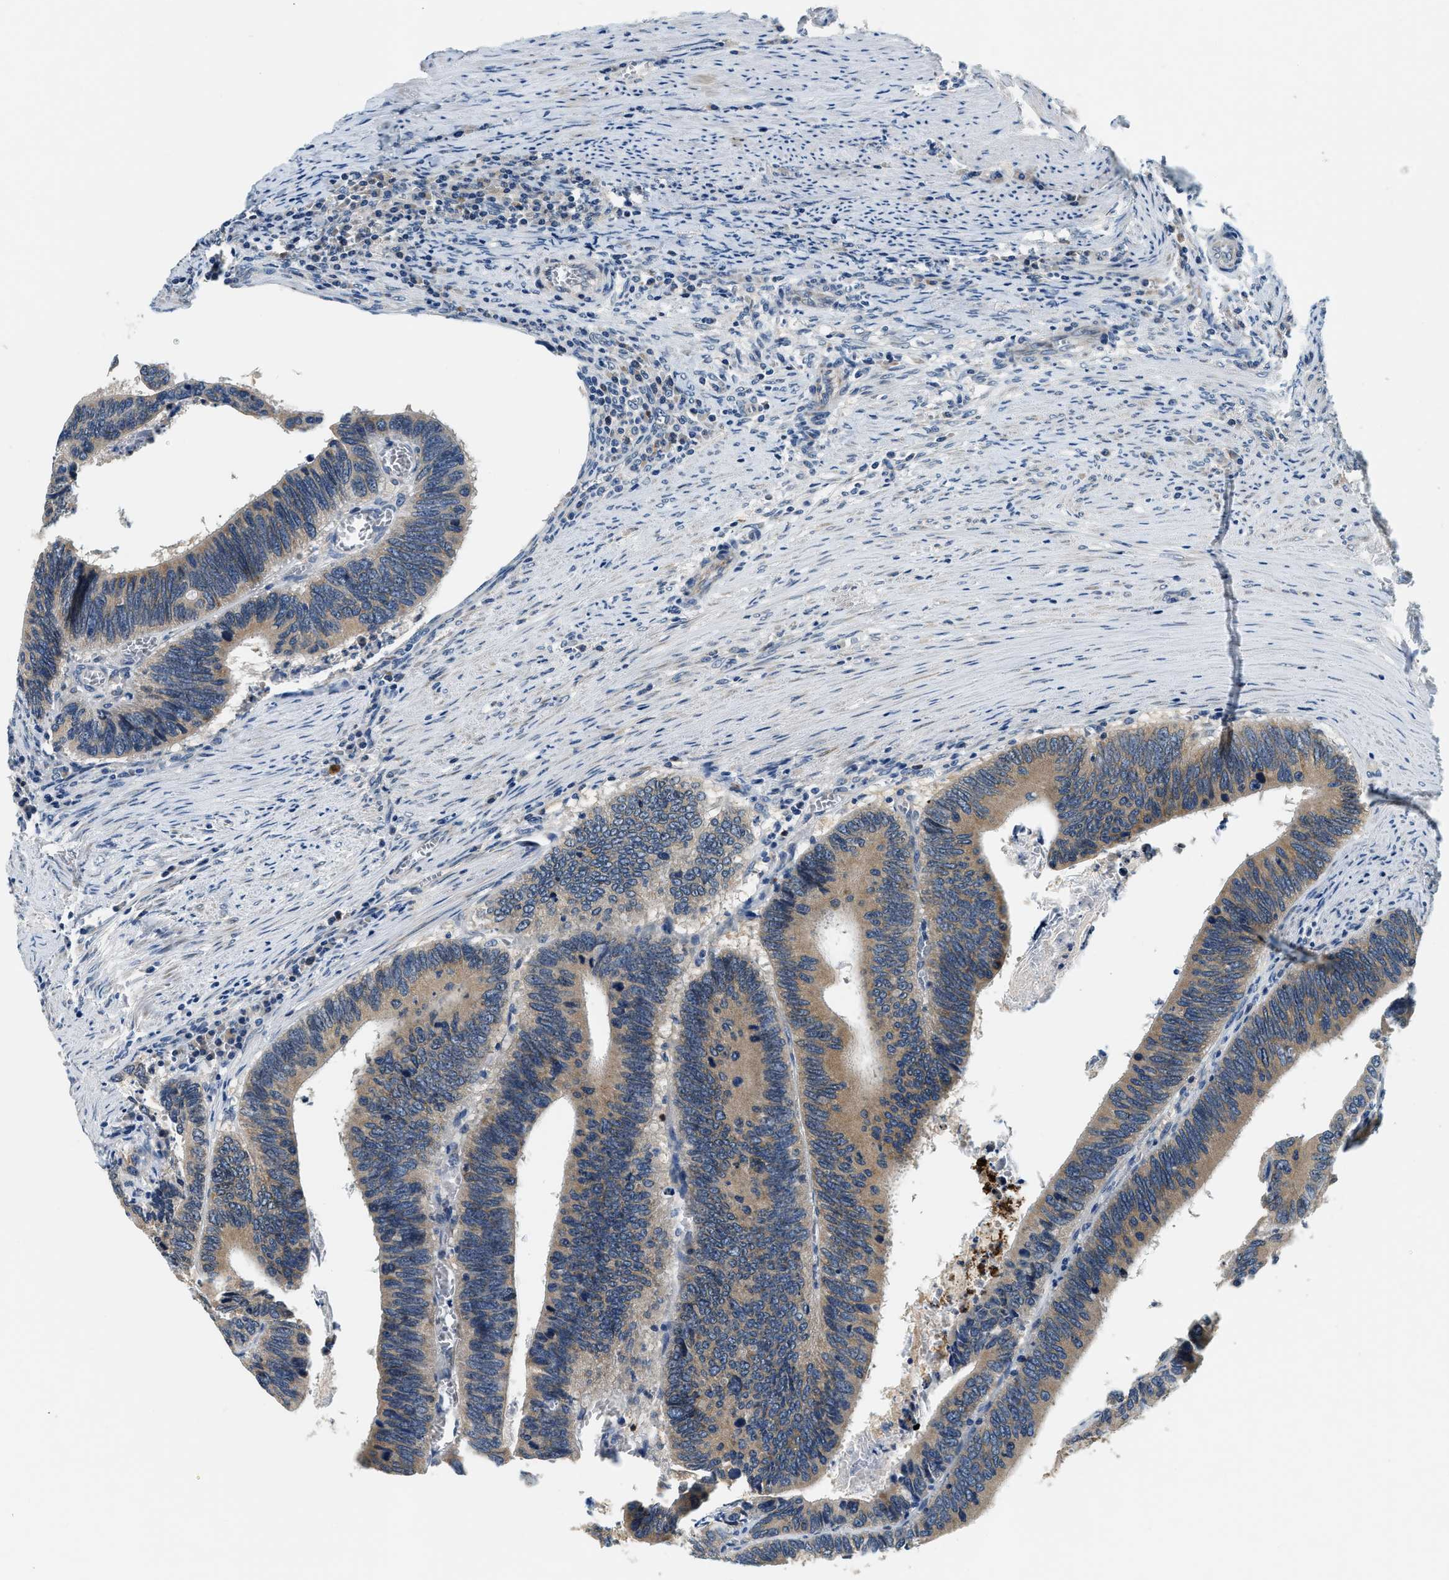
{"staining": {"intensity": "weak", "quantity": ">75%", "location": "cytoplasmic/membranous"}, "tissue": "colorectal cancer", "cell_type": "Tumor cells", "image_type": "cancer", "snomed": [{"axis": "morphology", "description": "Adenocarcinoma, NOS"}, {"axis": "topography", "description": "Colon"}], "caption": "Protein analysis of adenocarcinoma (colorectal) tissue displays weak cytoplasmic/membranous positivity in about >75% of tumor cells.", "gene": "YAE1", "patient": {"sex": "male", "age": 72}}